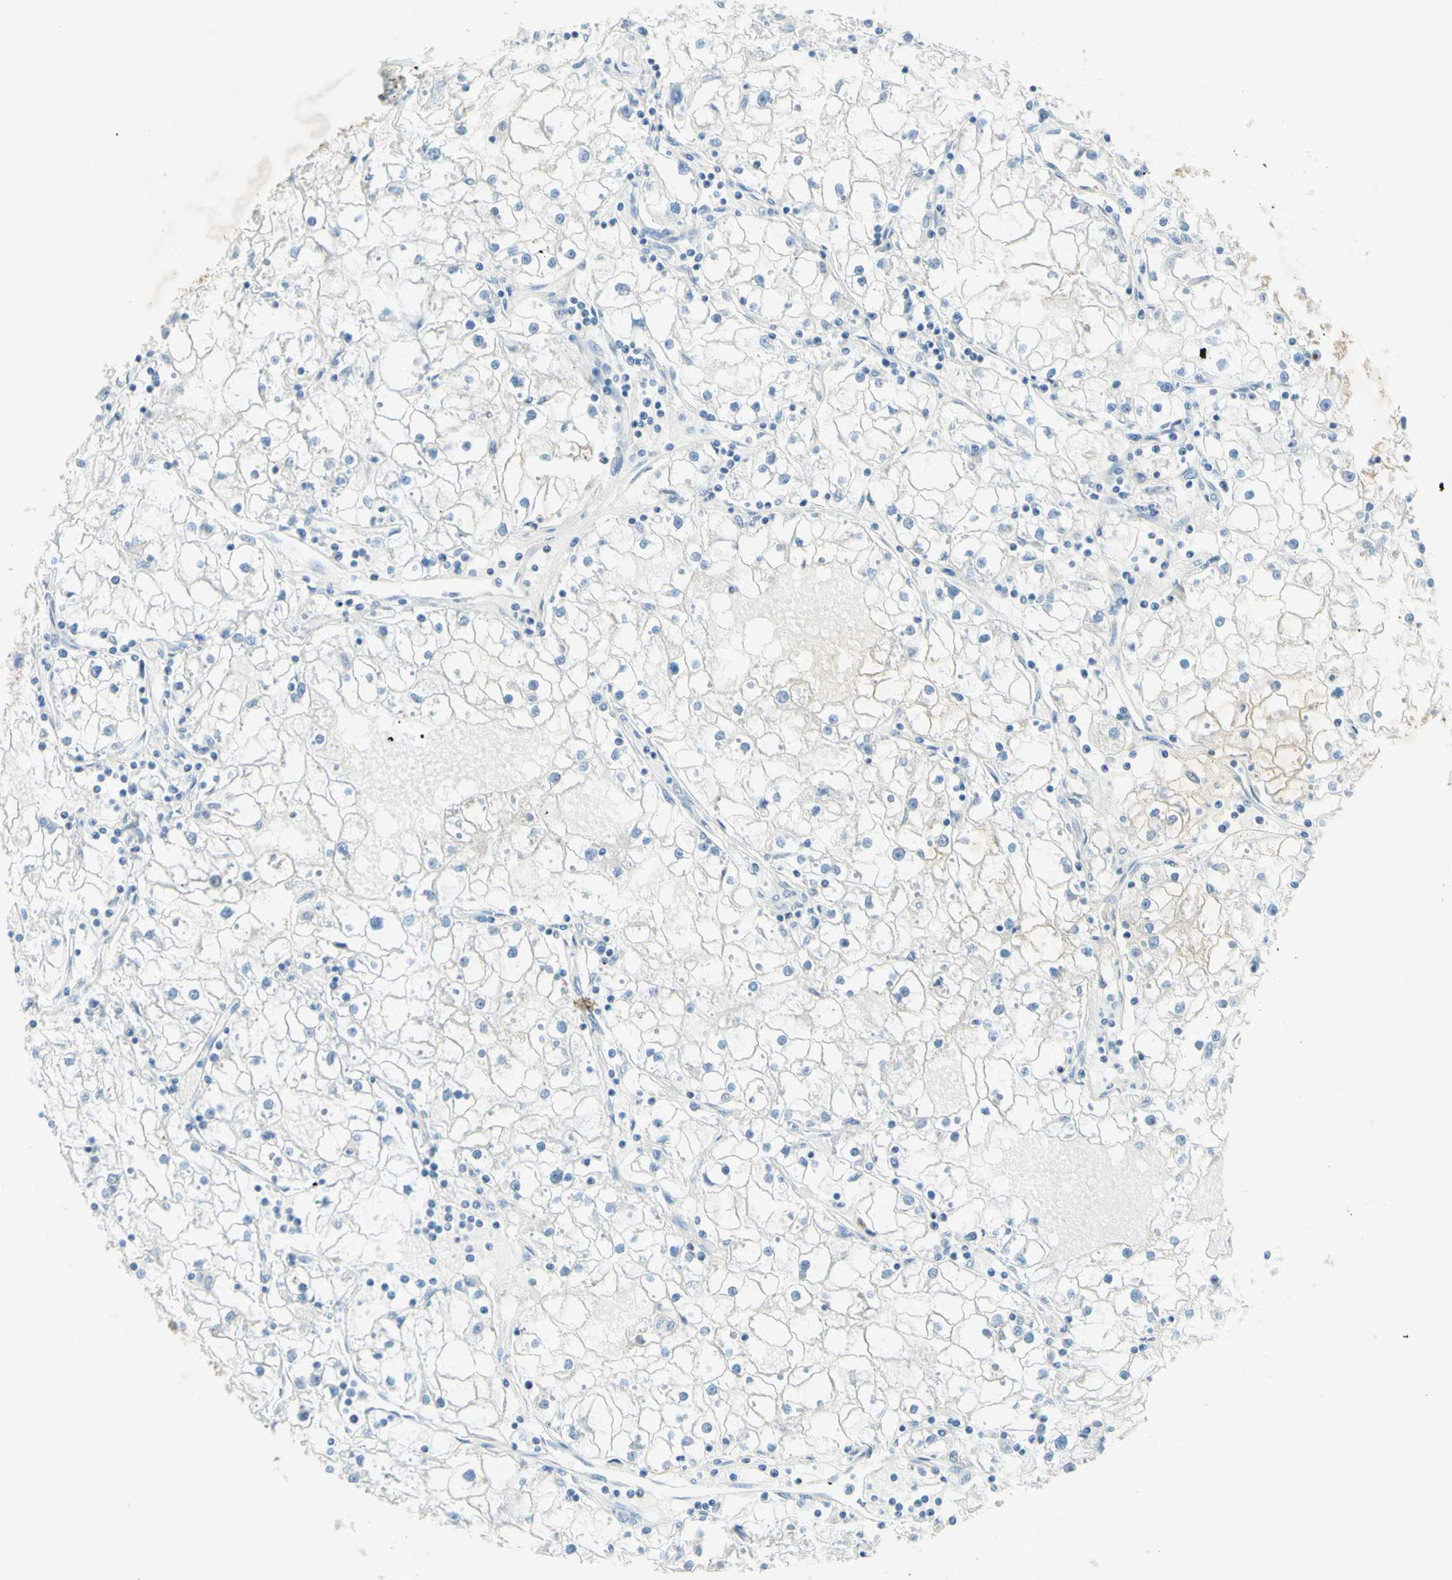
{"staining": {"intensity": "negative", "quantity": "none", "location": "none"}, "tissue": "renal cancer", "cell_type": "Tumor cells", "image_type": "cancer", "snomed": [{"axis": "morphology", "description": "Adenocarcinoma, NOS"}, {"axis": "topography", "description": "Kidney"}], "caption": "Immunohistochemistry of renal cancer reveals no expression in tumor cells.", "gene": "MFF", "patient": {"sex": "male", "age": 56}}